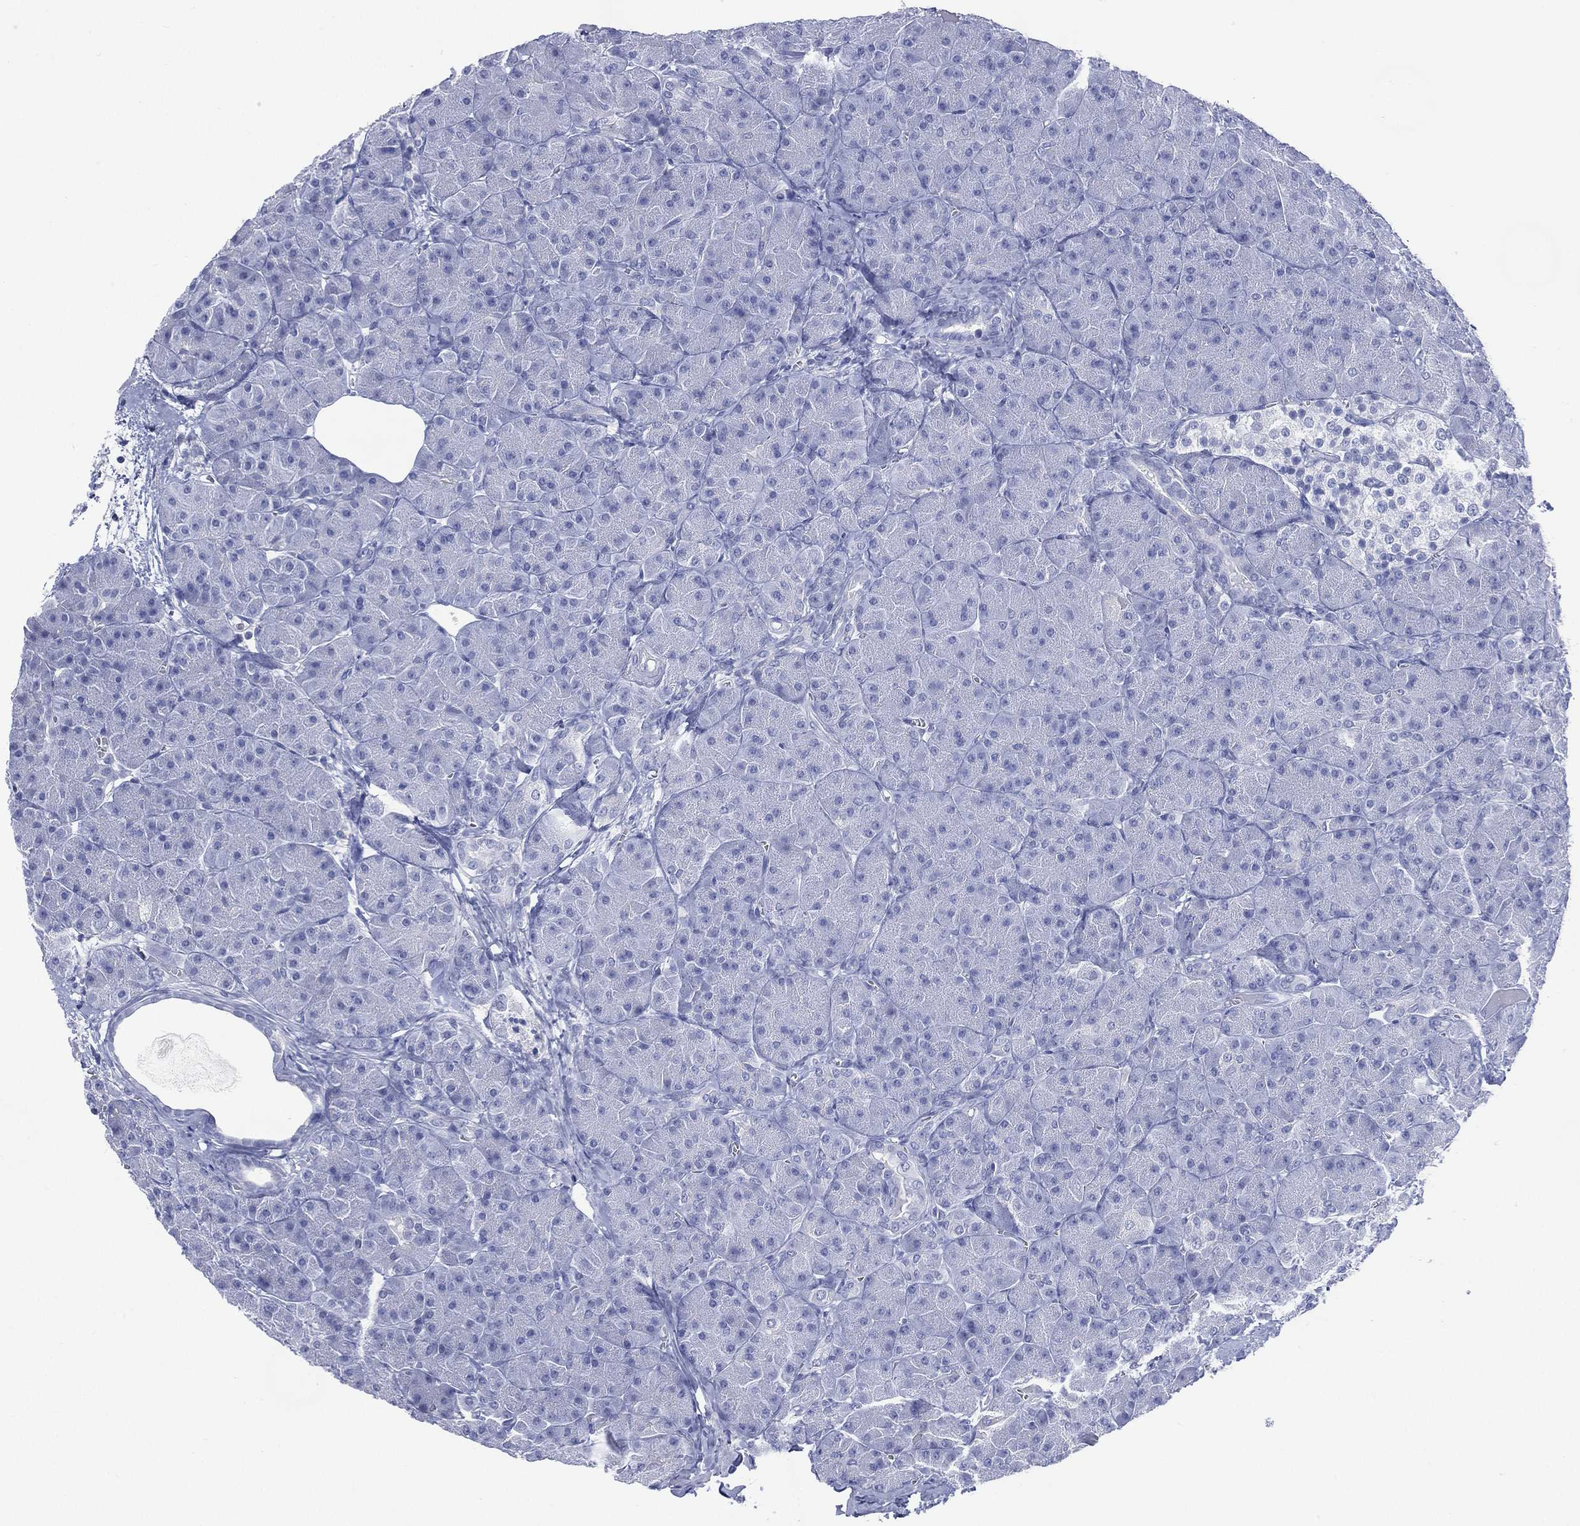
{"staining": {"intensity": "negative", "quantity": "none", "location": "none"}, "tissue": "pancreas", "cell_type": "Exocrine glandular cells", "image_type": "normal", "snomed": [{"axis": "morphology", "description": "Normal tissue, NOS"}, {"axis": "topography", "description": "Pancreas"}], "caption": "High power microscopy histopathology image of an immunohistochemistry photomicrograph of unremarkable pancreas, revealing no significant positivity in exocrine glandular cells.", "gene": "TMEM247", "patient": {"sex": "male", "age": 61}}